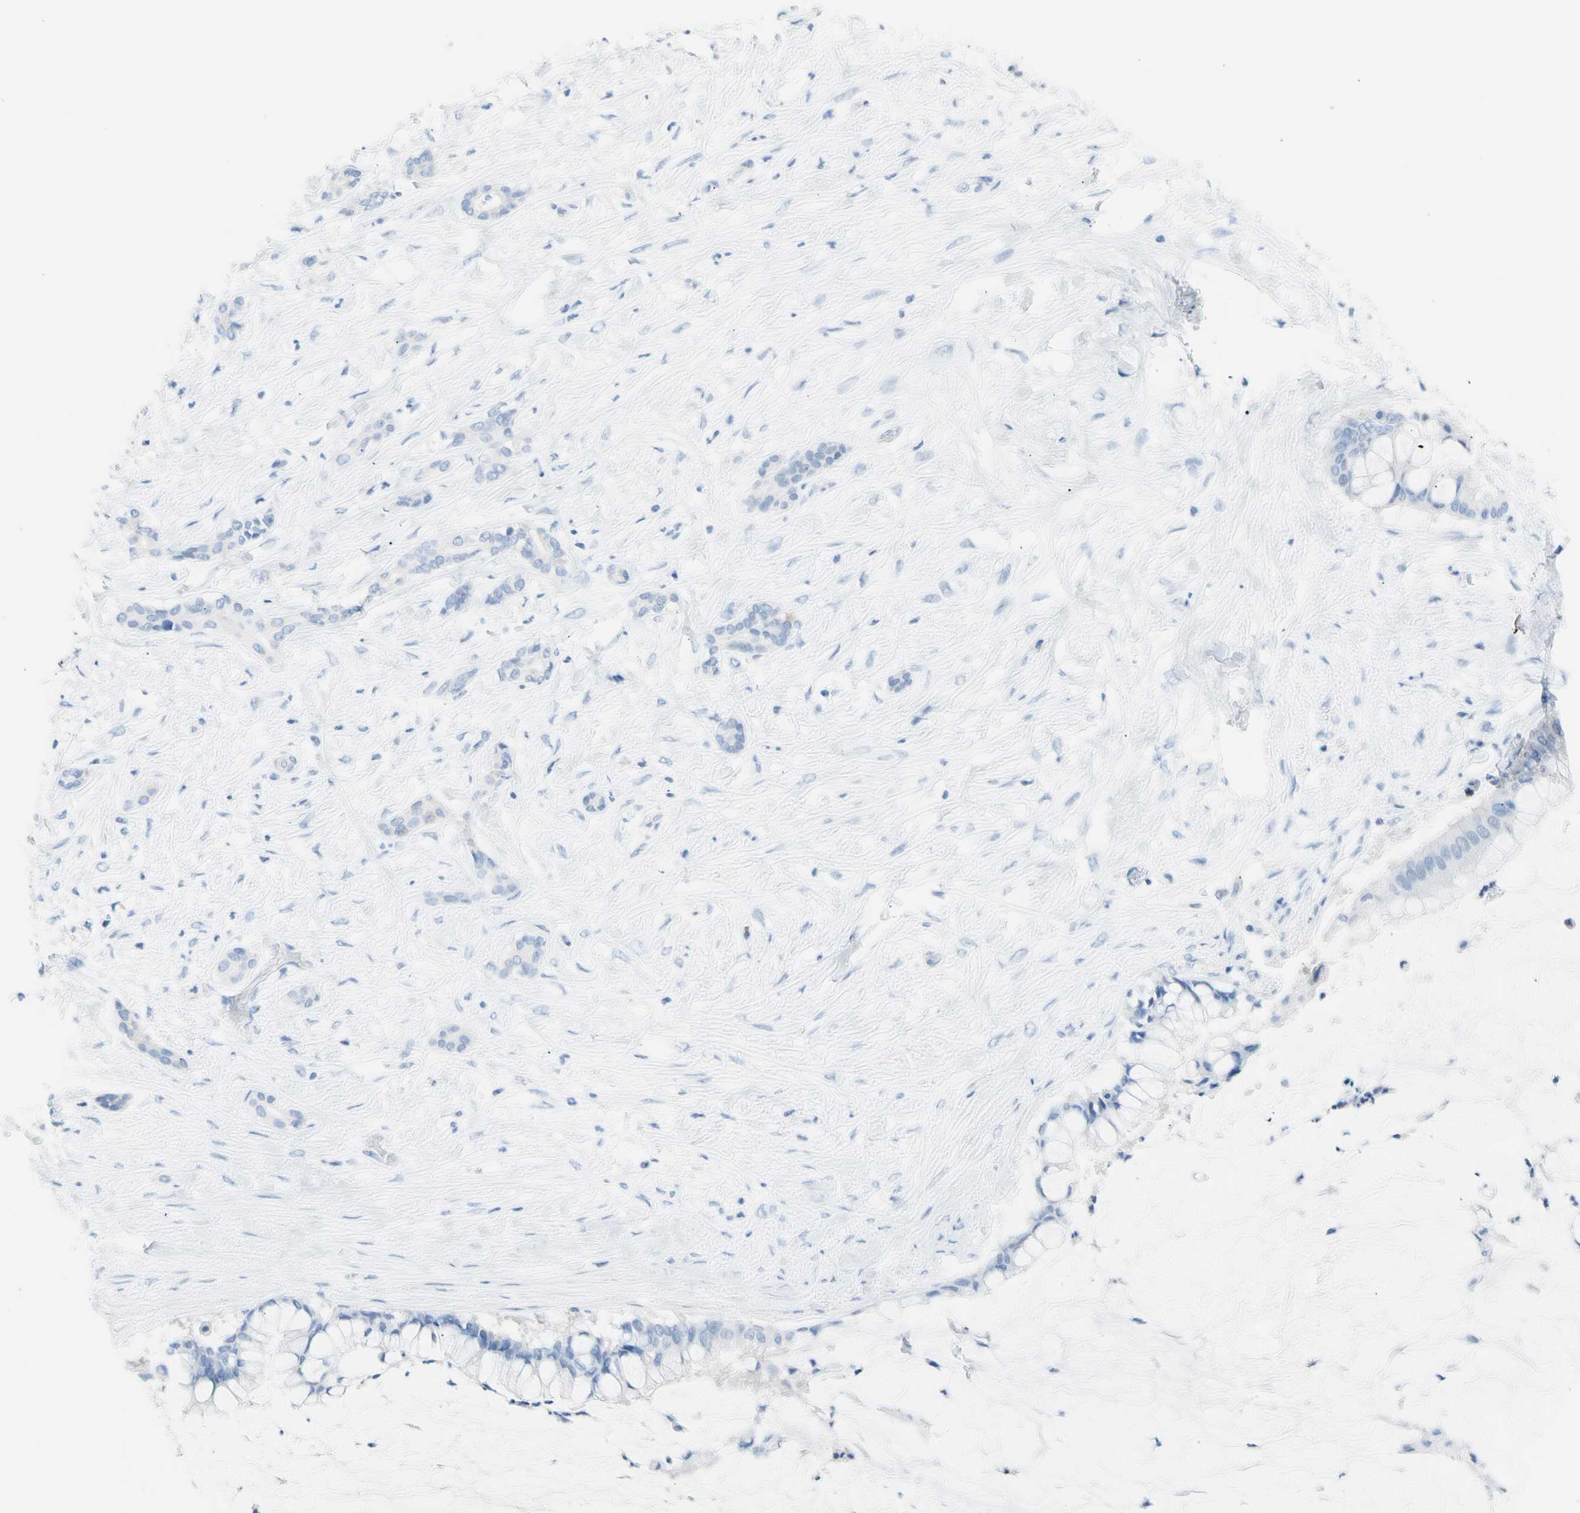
{"staining": {"intensity": "strong", "quantity": "25%-75%", "location": "cytoplasmic/membranous"}, "tissue": "pancreatic cancer", "cell_type": "Tumor cells", "image_type": "cancer", "snomed": [{"axis": "morphology", "description": "Adenocarcinoma, NOS"}, {"axis": "topography", "description": "Pancreas"}], "caption": "Protein analysis of adenocarcinoma (pancreatic) tissue displays strong cytoplasmic/membranous expression in about 25%-75% of tumor cells.", "gene": "CEL", "patient": {"sex": "male", "age": 41}}